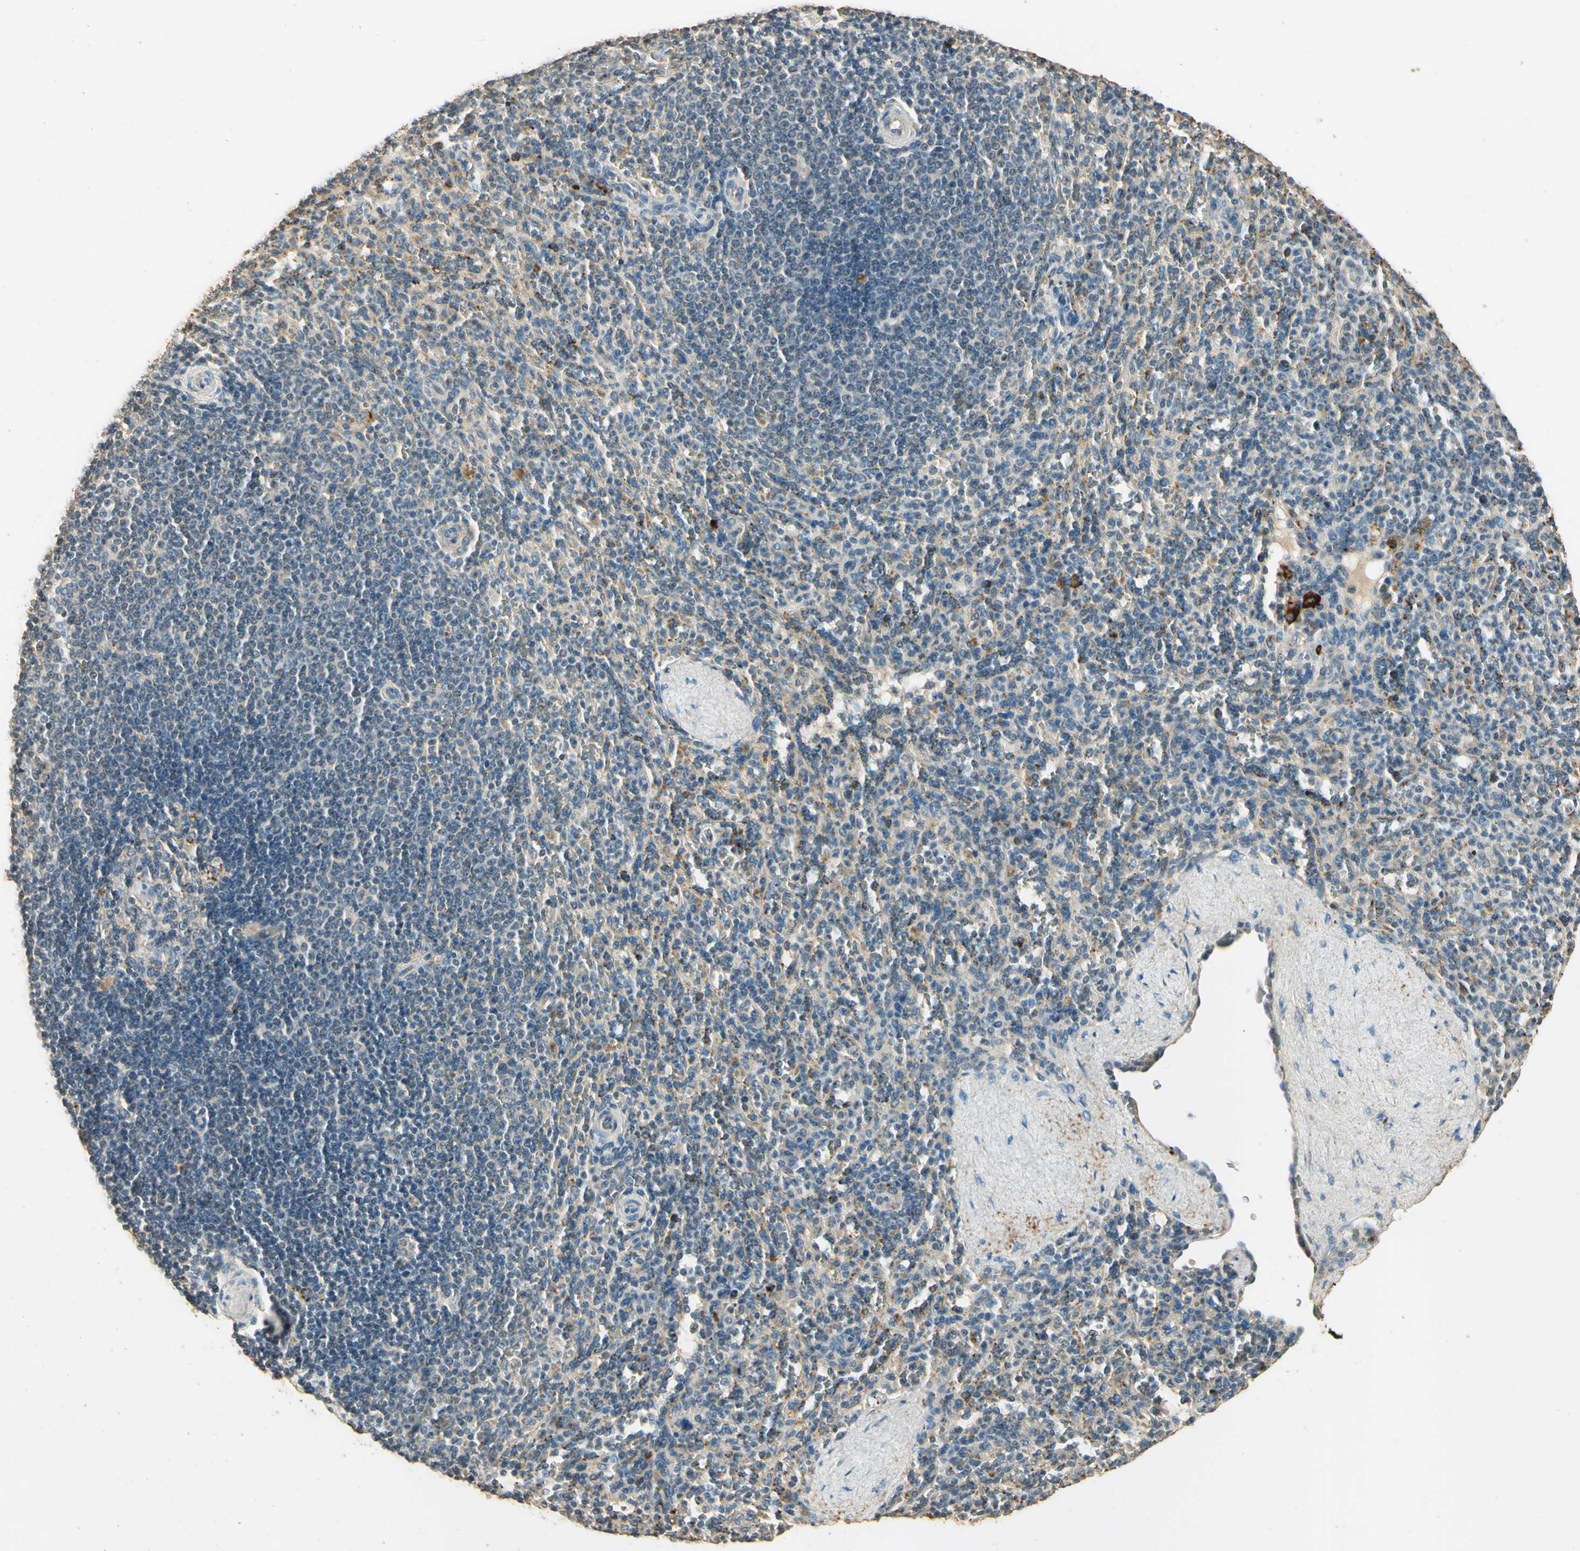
{"staining": {"intensity": "negative", "quantity": "none", "location": "none"}, "tissue": "spleen", "cell_type": "Cells in red pulp", "image_type": "normal", "snomed": [{"axis": "morphology", "description": "Normal tissue, NOS"}, {"axis": "topography", "description": "Spleen"}], "caption": "Cells in red pulp are negative for protein expression in unremarkable human spleen. (DAB immunohistochemistry (IHC) with hematoxylin counter stain).", "gene": "ARHGEF17", "patient": {"sex": "male", "age": 36}}